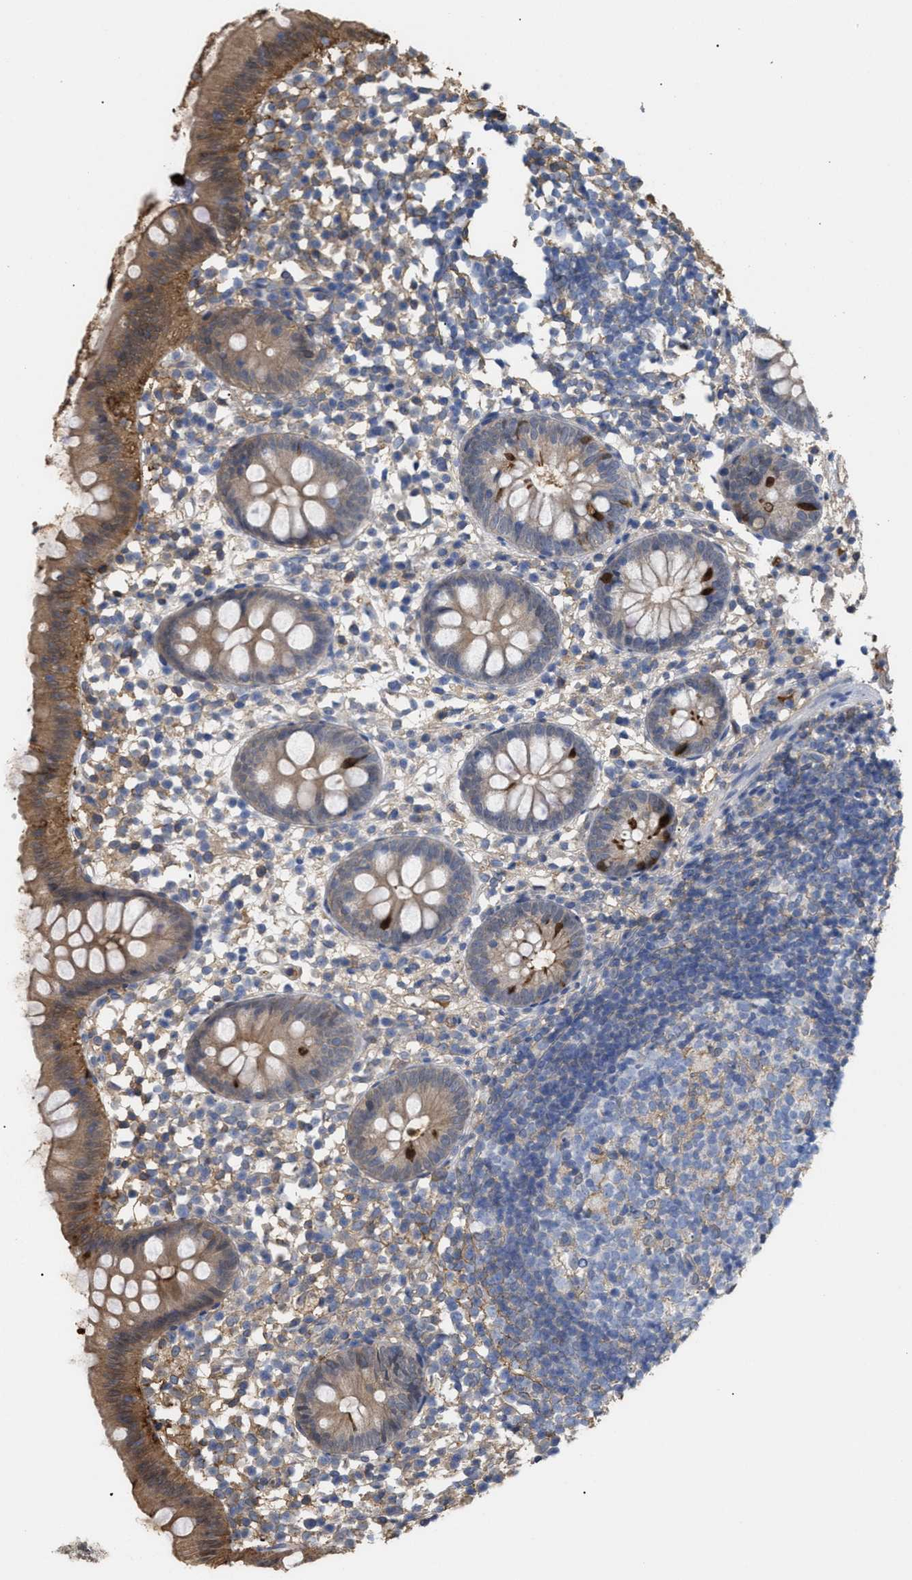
{"staining": {"intensity": "moderate", "quantity": "25%-75%", "location": "cytoplasmic/membranous"}, "tissue": "appendix", "cell_type": "Glandular cells", "image_type": "normal", "snomed": [{"axis": "morphology", "description": "Normal tissue, NOS"}, {"axis": "topography", "description": "Appendix"}], "caption": "A high-resolution image shows IHC staining of benign appendix, which displays moderate cytoplasmic/membranous expression in approximately 25%-75% of glandular cells. Nuclei are stained in blue.", "gene": "ANXA4", "patient": {"sex": "female", "age": 20}}